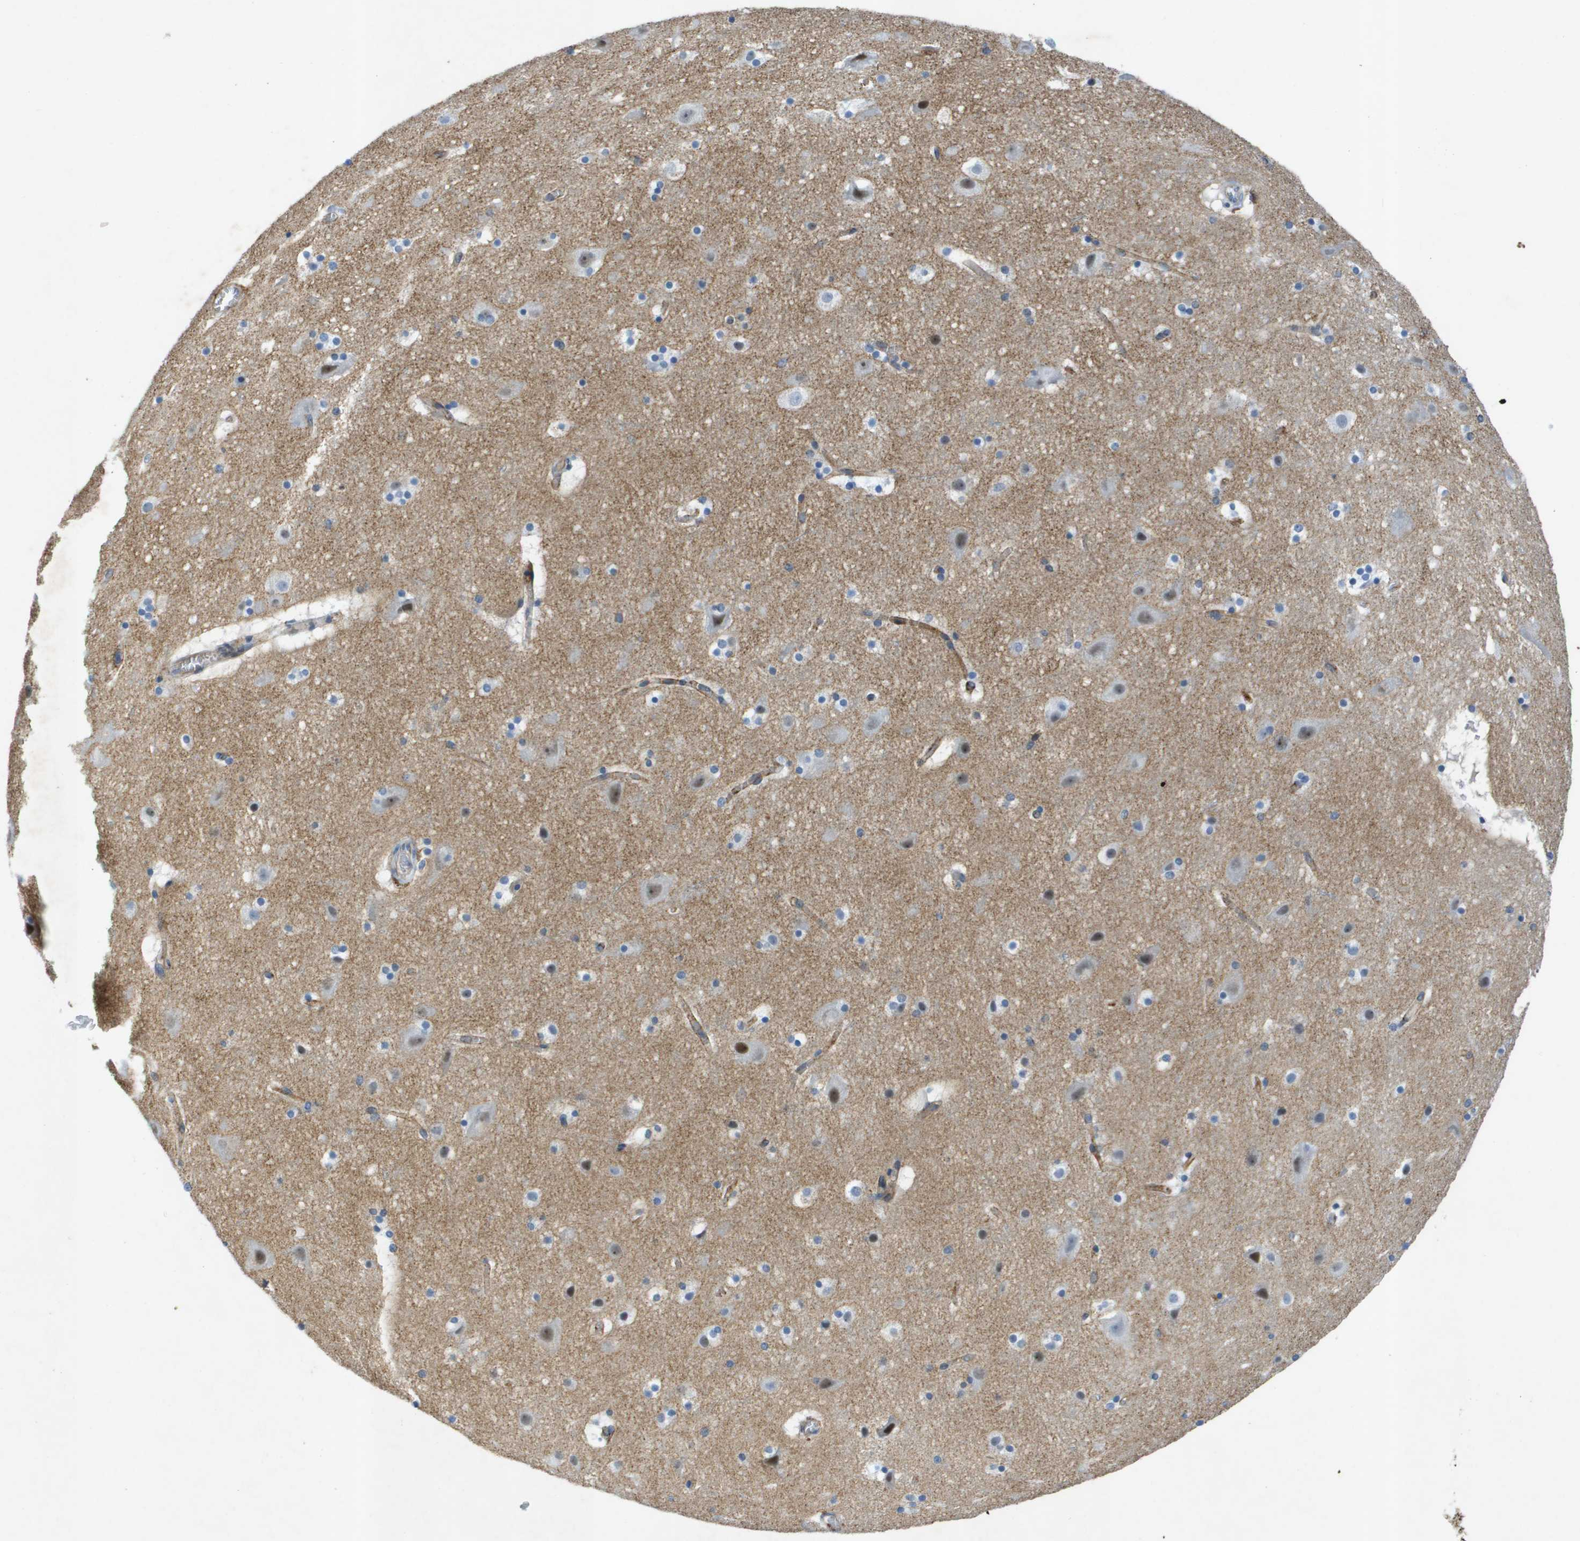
{"staining": {"intensity": "weak", "quantity": "25%-75%", "location": "cytoplasmic/membranous"}, "tissue": "cerebral cortex", "cell_type": "Endothelial cells", "image_type": "normal", "snomed": [{"axis": "morphology", "description": "Normal tissue, NOS"}, {"axis": "topography", "description": "Cerebral cortex"}], "caption": "IHC (DAB) staining of benign cerebral cortex exhibits weak cytoplasmic/membranous protein expression in about 25%-75% of endothelial cells. (IHC, brightfield microscopy, high magnification).", "gene": "ITGA6", "patient": {"sex": "male", "age": 45}}